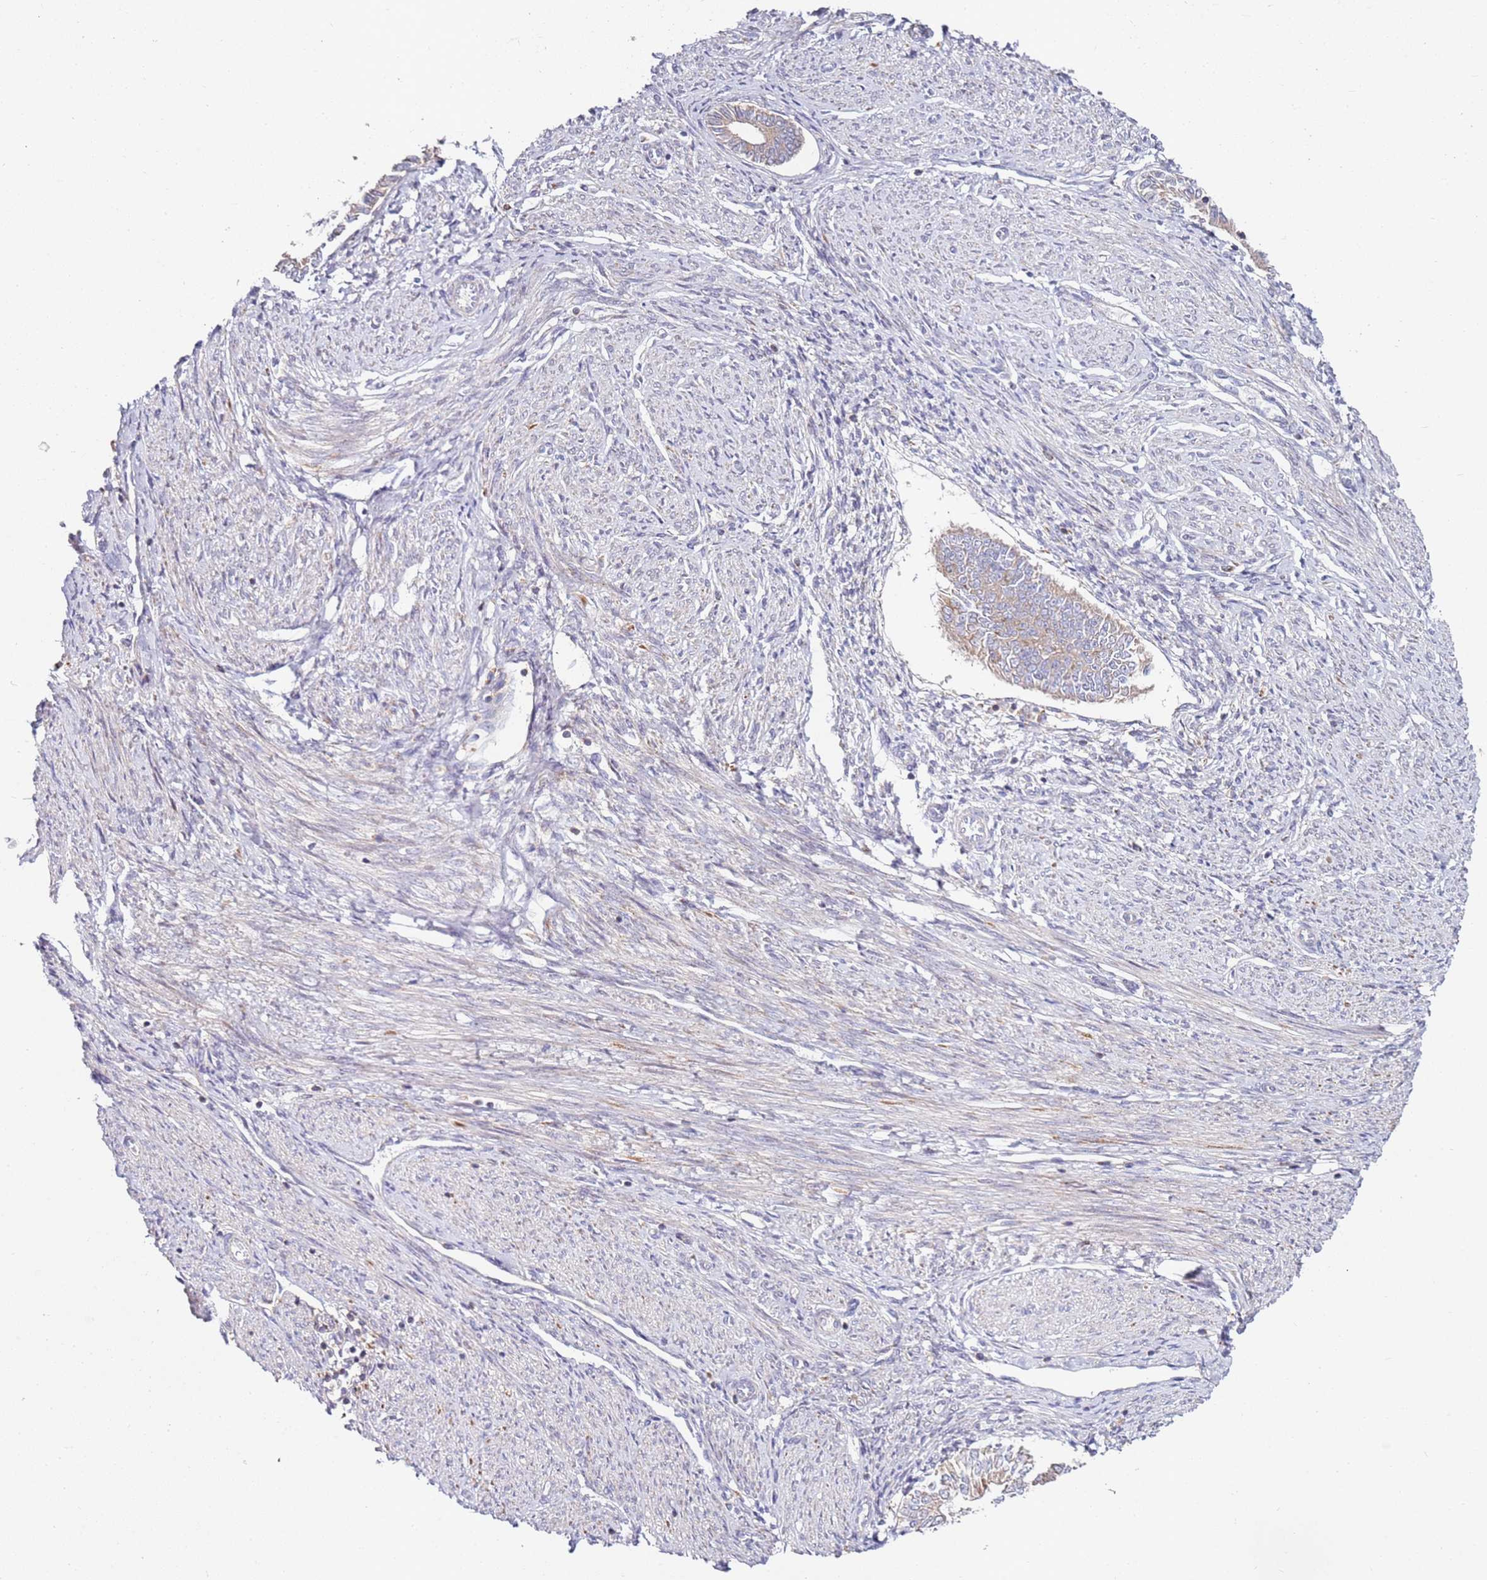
{"staining": {"intensity": "weak", "quantity": ">75%", "location": "cytoplasmic/membranous"}, "tissue": "endometrial cancer", "cell_type": "Tumor cells", "image_type": "cancer", "snomed": [{"axis": "morphology", "description": "Adenocarcinoma, NOS"}, {"axis": "topography", "description": "Endometrium"}], "caption": "Human endometrial cancer stained with a protein marker demonstrates weak staining in tumor cells.", "gene": "CNOT9", "patient": {"sex": "female", "age": 58}}